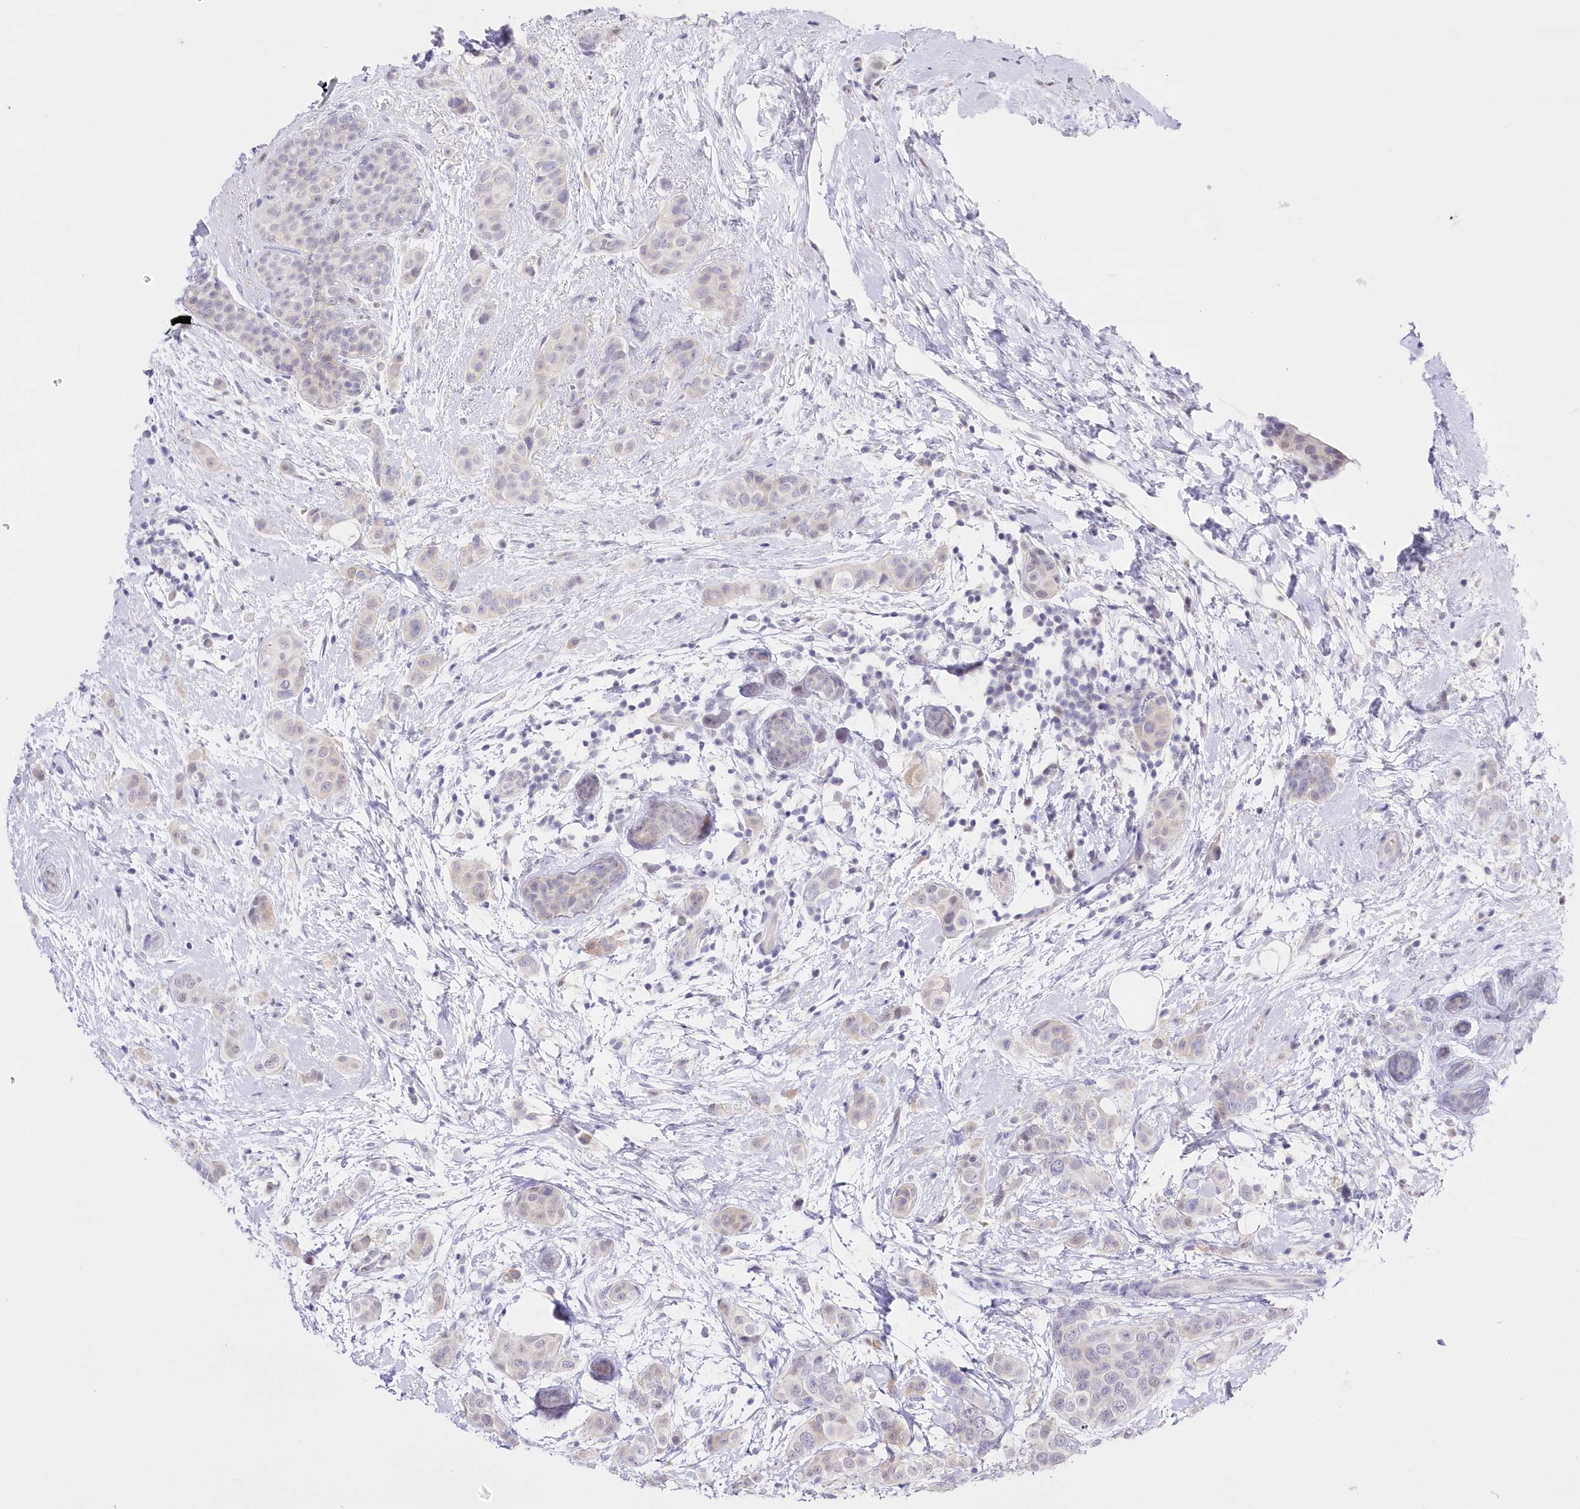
{"staining": {"intensity": "negative", "quantity": "none", "location": "none"}, "tissue": "breast cancer", "cell_type": "Tumor cells", "image_type": "cancer", "snomed": [{"axis": "morphology", "description": "Lobular carcinoma"}, {"axis": "topography", "description": "Breast"}], "caption": "Protein analysis of breast cancer demonstrates no significant positivity in tumor cells. (DAB immunohistochemistry visualized using brightfield microscopy, high magnification).", "gene": "UBA6", "patient": {"sex": "female", "age": 51}}